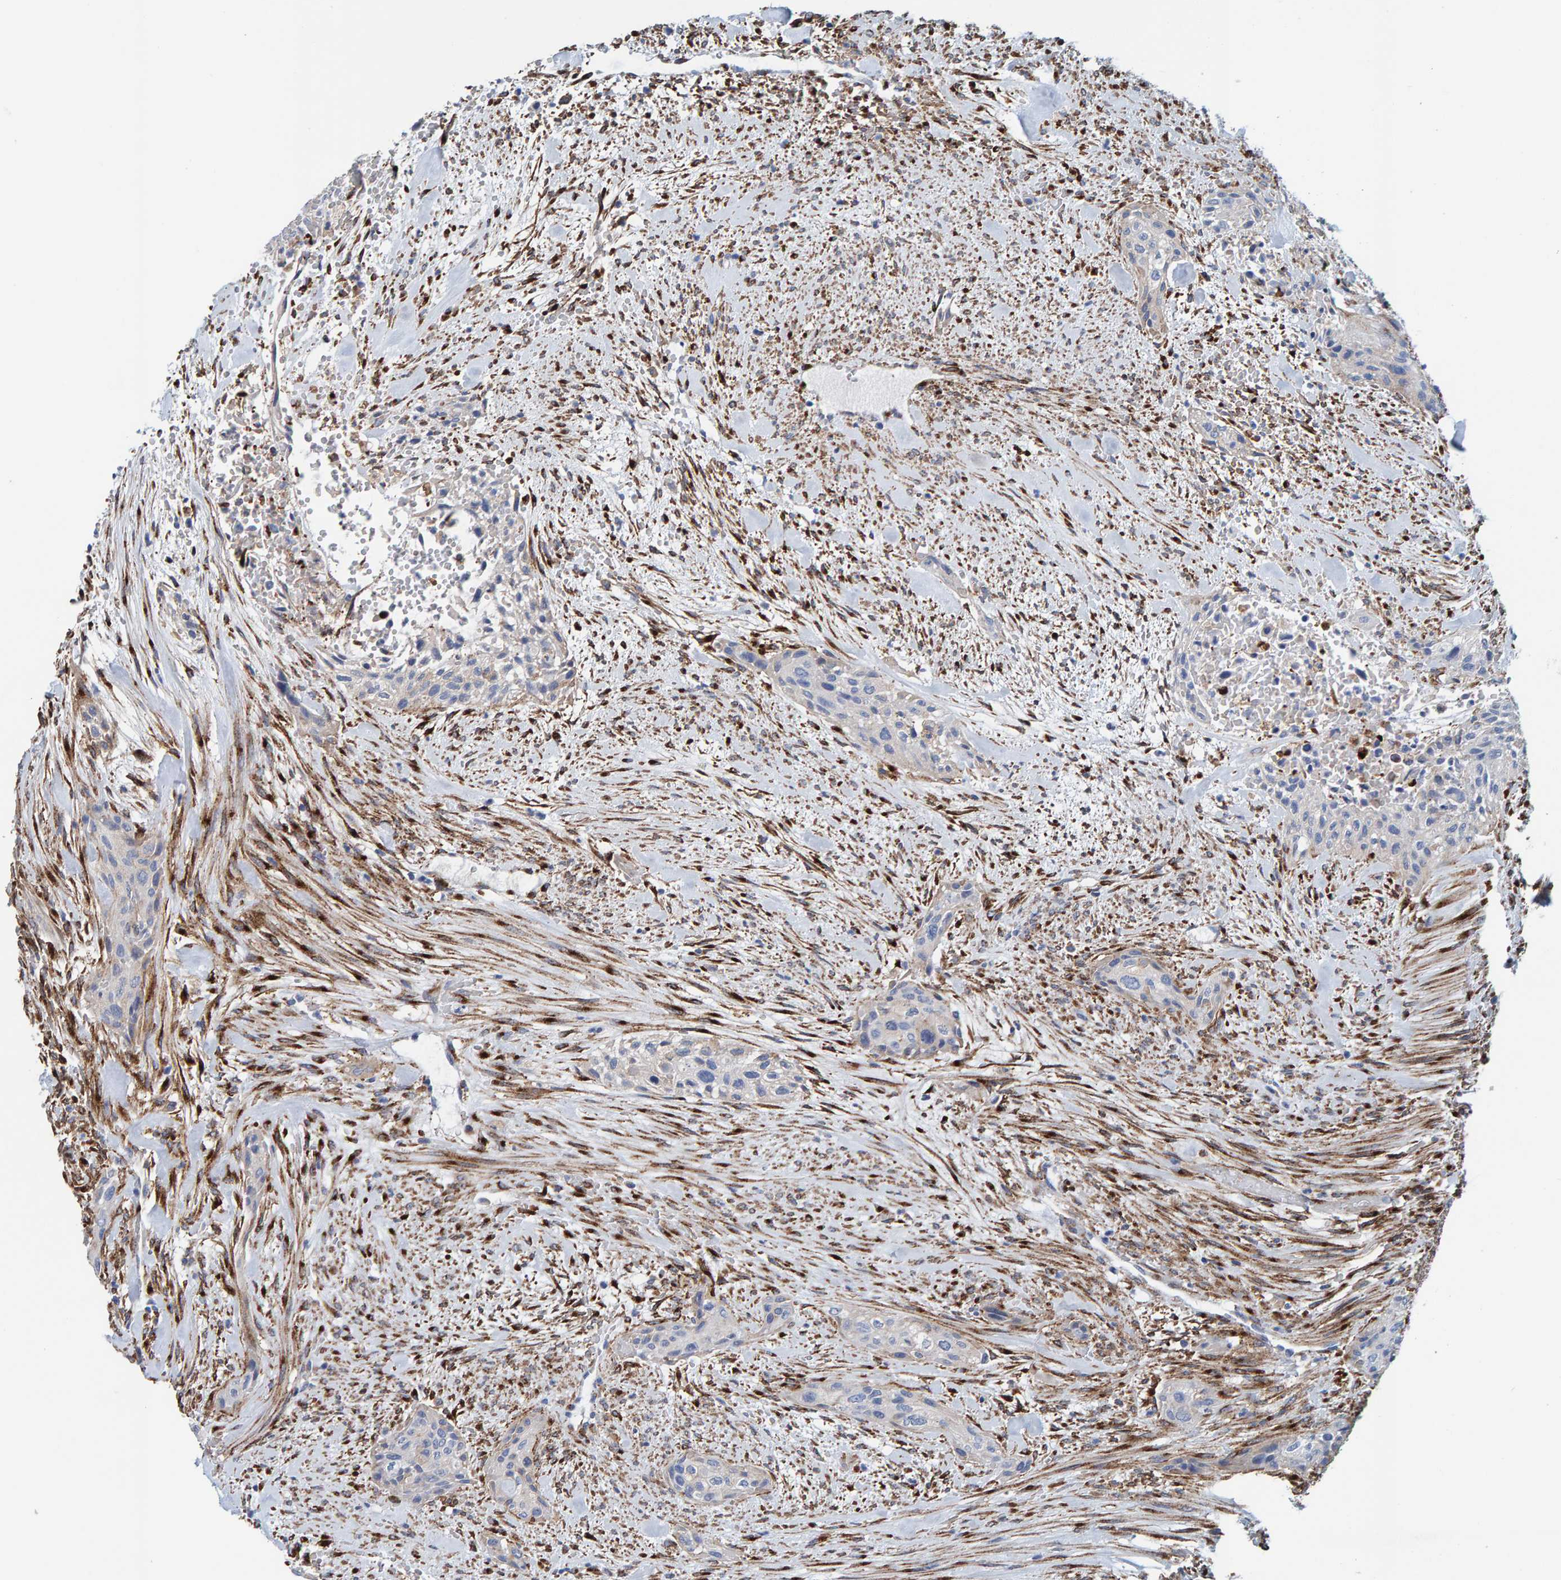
{"staining": {"intensity": "negative", "quantity": "none", "location": "none"}, "tissue": "urothelial cancer", "cell_type": "Tumor cells", "image_type": "cancer", "snomed": [{"axis": "morphology", "description": "Urothelial carcinoma, High grade"}, {"axis": "topography", "description": "Urinary bladder"}], "caption": "High power microscopy photomicrograph of an immunohistochemistry micrograph of high-grade urothelial carcinoma, revealing no significant positivity in tumor cells.", "gene": "LRP1", "patient": {"sex": "male", "age": 35}}